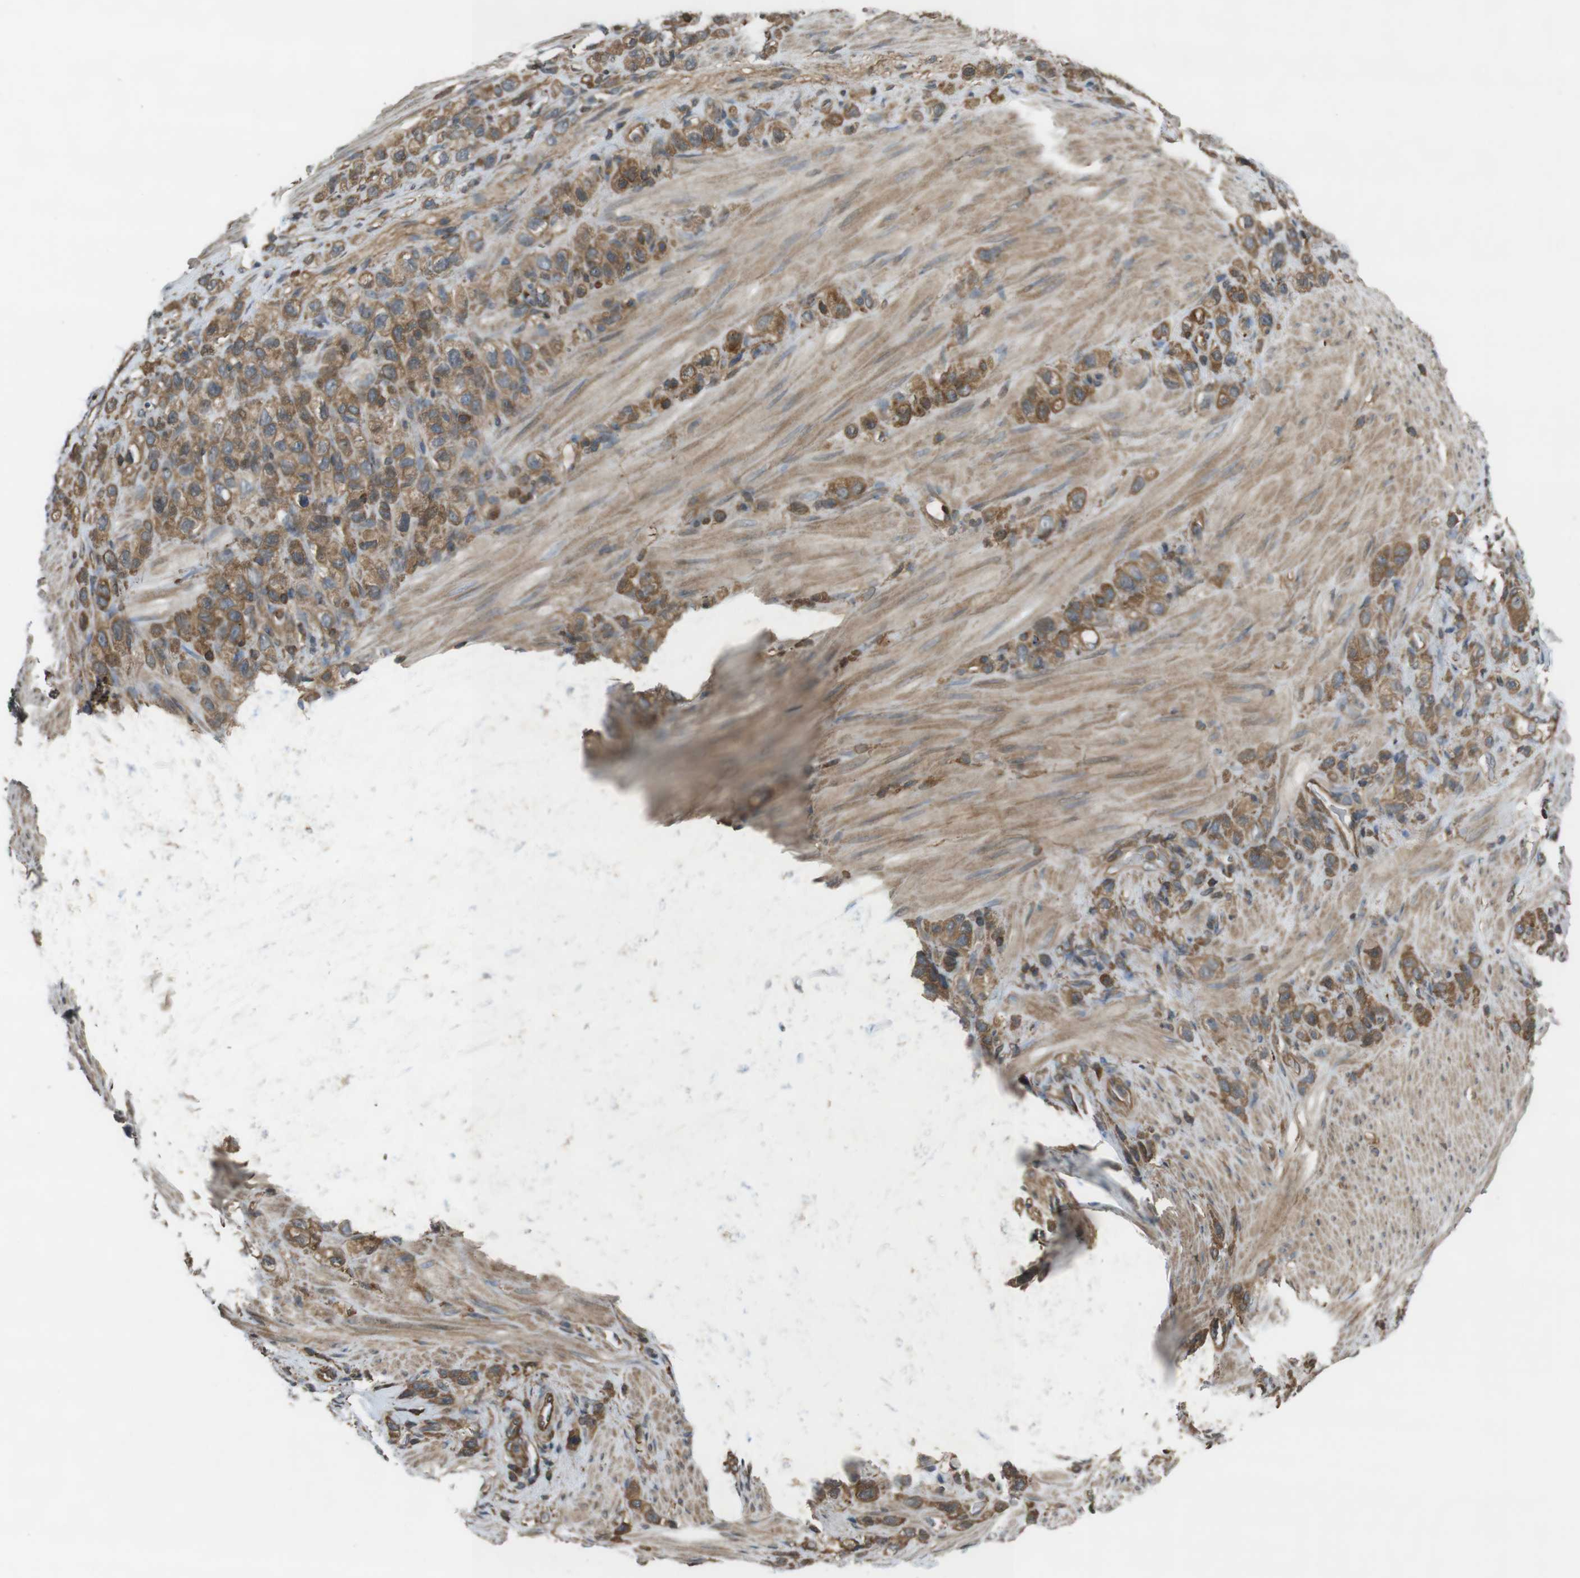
{"staining": {"intensity": "moderate", "quantity": ">75%", "location": "cytoplasmic/membranous"}, "tissue": "stomach cancer", "cell_type": "Tumor cells", "image_type": "cancer", "snomed": [{"axis": "morphology", "description": "Adenocarcinoma, NOS"}, {"axis": "morphology", "description": "Adenocarcinoma, High grade"}, {"axis": "topography", "description": "Stomach, upper"}, {"axis": "topography", "description": "Stomach, lower"}], "caption": "IHC of human stomach cancer (adenocarcinoma) displays medium levels of moderate cytoplasmic/membranous expression in approximately >75% of tumor cells.", "gene": "ARHGDIA", "patient": {"sex": "female", "age": 65}}